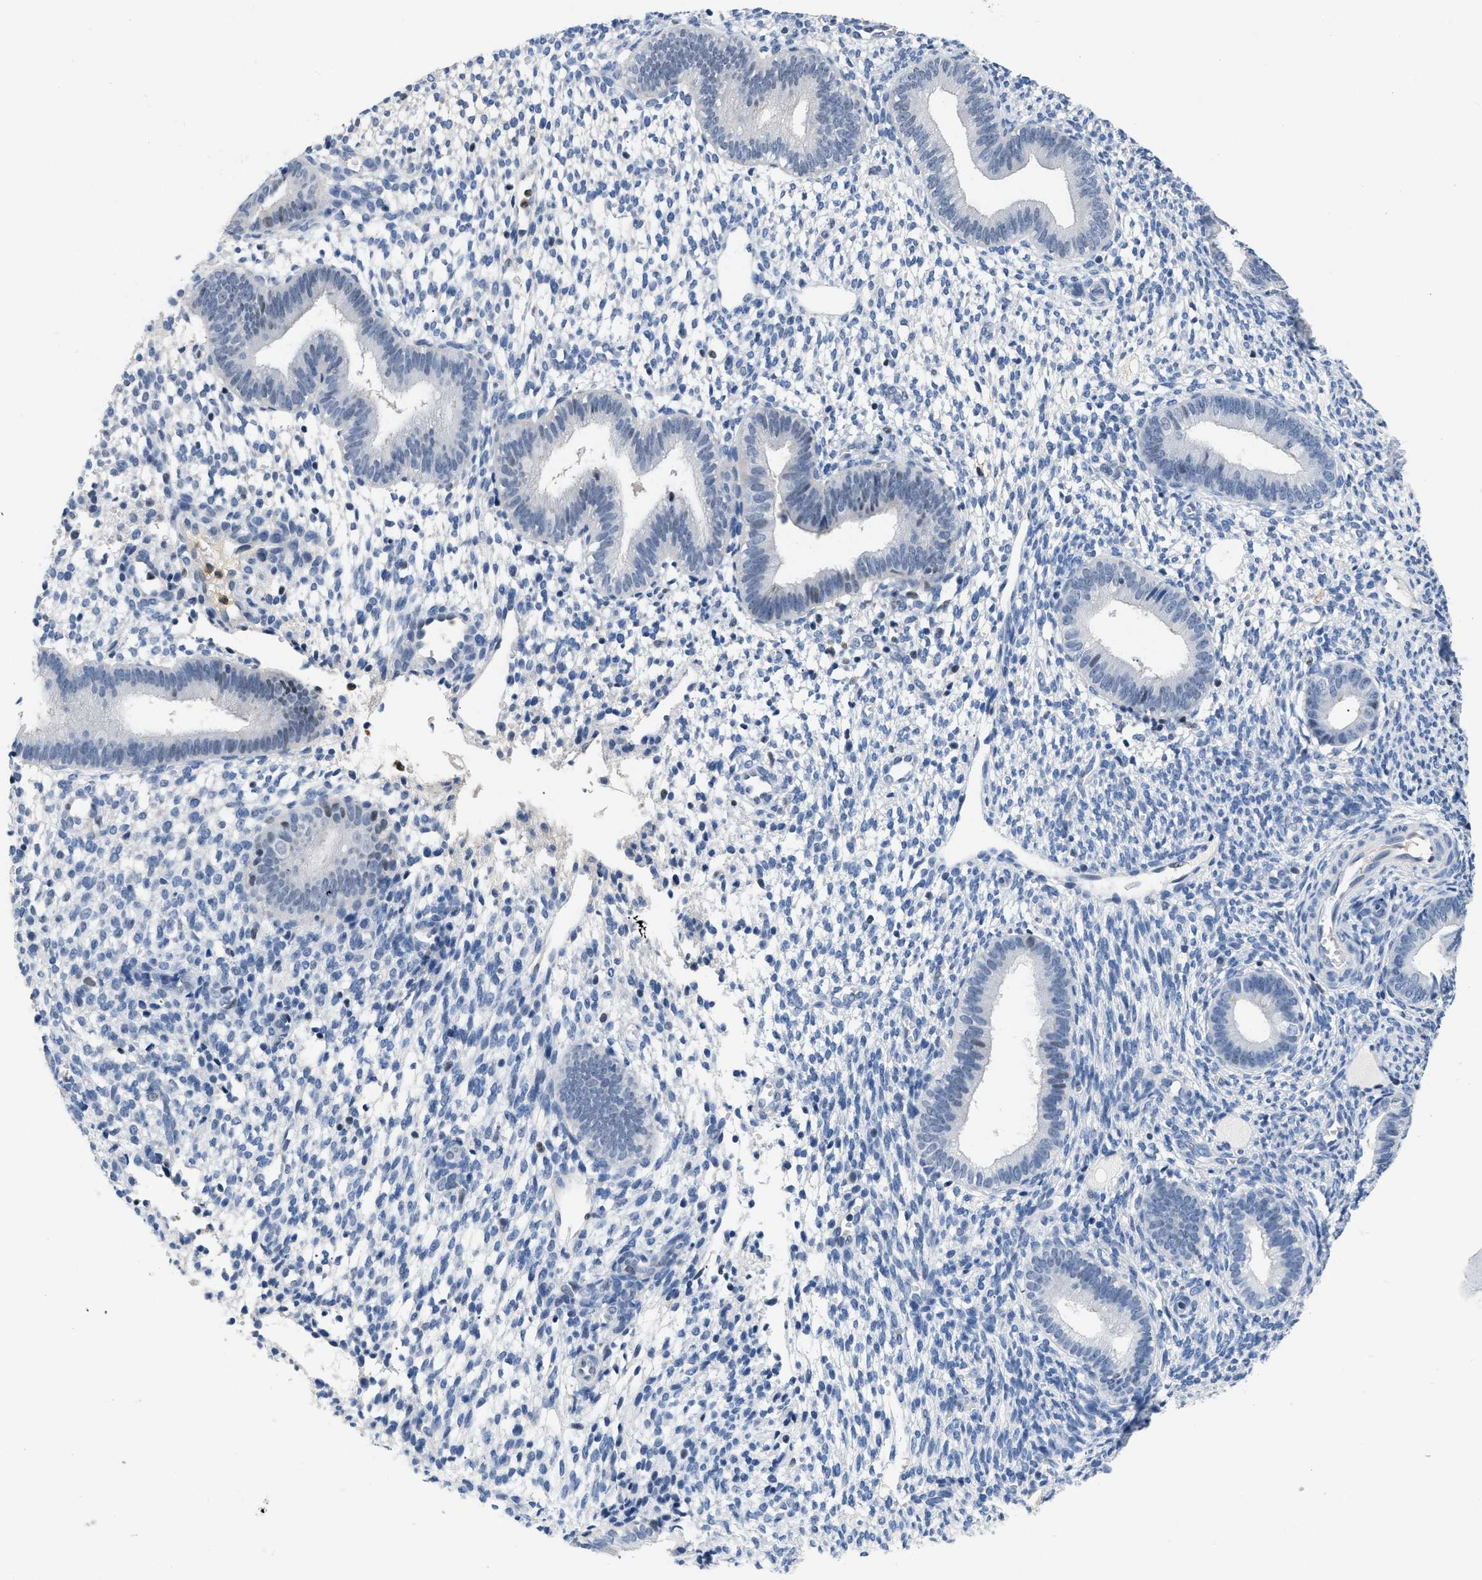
{"staining": {"intensity": "negative", "quantity": "none", "location": "none"}, "tissue": "endometrium", "cell_type": "Cells in endometrial stroma", "image_type": "normal", "snomed": [{"axis": "morphology", "description": "Normal tissue, NOS"}, {"axis": "topography", "description": "Endometrium"}], "caption": "This image is of benign endometrium stained with IHC to label a protein in brown with the nuclei are counter-stained blue. There is no expression in cells in endometrial stroma.", "gene": "BOLL", "patient": {"sex": "female", "age": 46}}